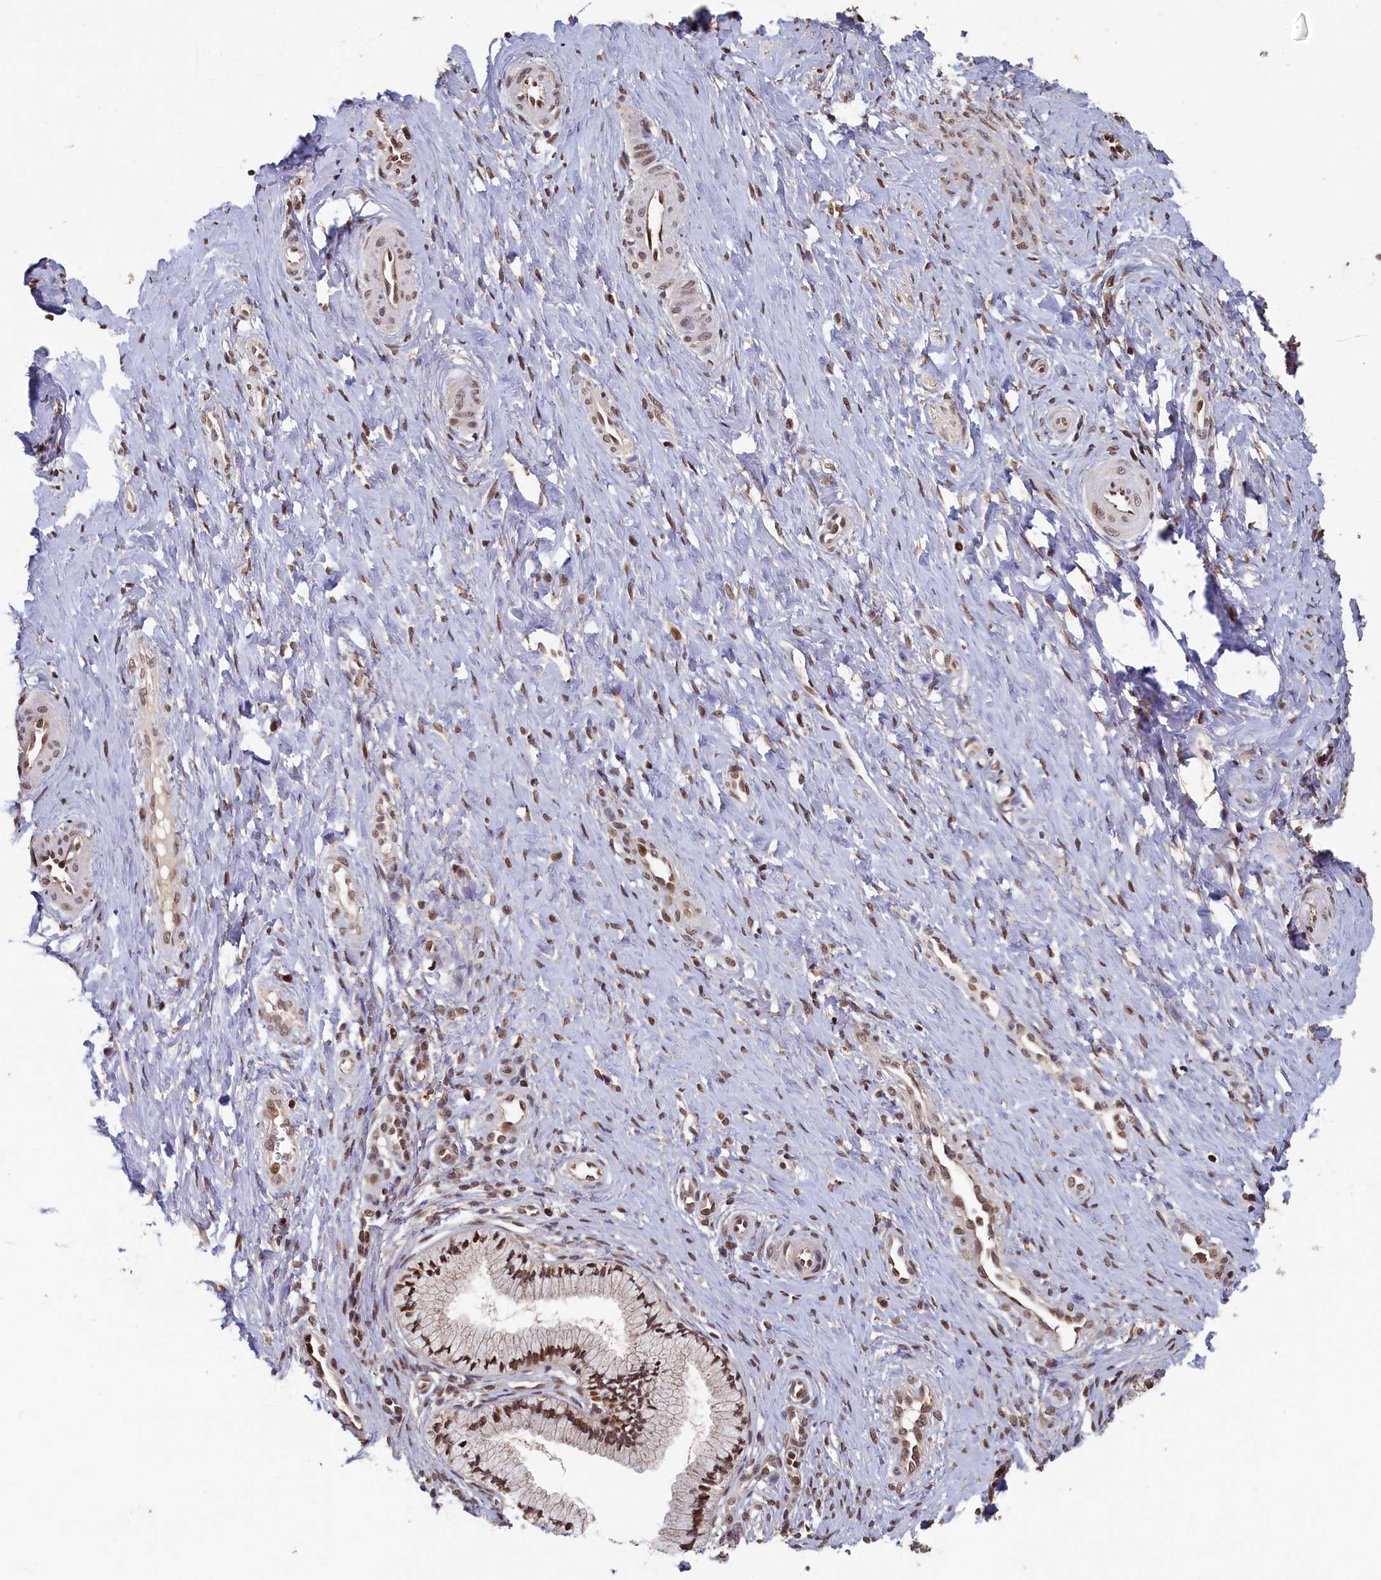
{"staining": {"intensity": "strong", "quantity": ">75%", "location": "cytoplasmic/membranous,nuclear"}, "tissue": "cervix", "cell_type": "Glandular cells", "image_type": "normal", "snomed": [{"axis": "morphology", "description": "Normal tissue, NOS"}, {"axis": "topography", "description": "Cervix"}], "caption": "A high-resolution image shows immunohistochemistry (IHC) staining of benign cervix, which reveals strong cytoplasmic/membranous,nuclear staining in approximately >75% of glandular cells. (DAB (3,3'-diaminobenzidine) IHC, brown staining for protein, blue staining for nuclei).", "gene": "CKAP2L", "patient": {"sex": "female", "age": 36}}